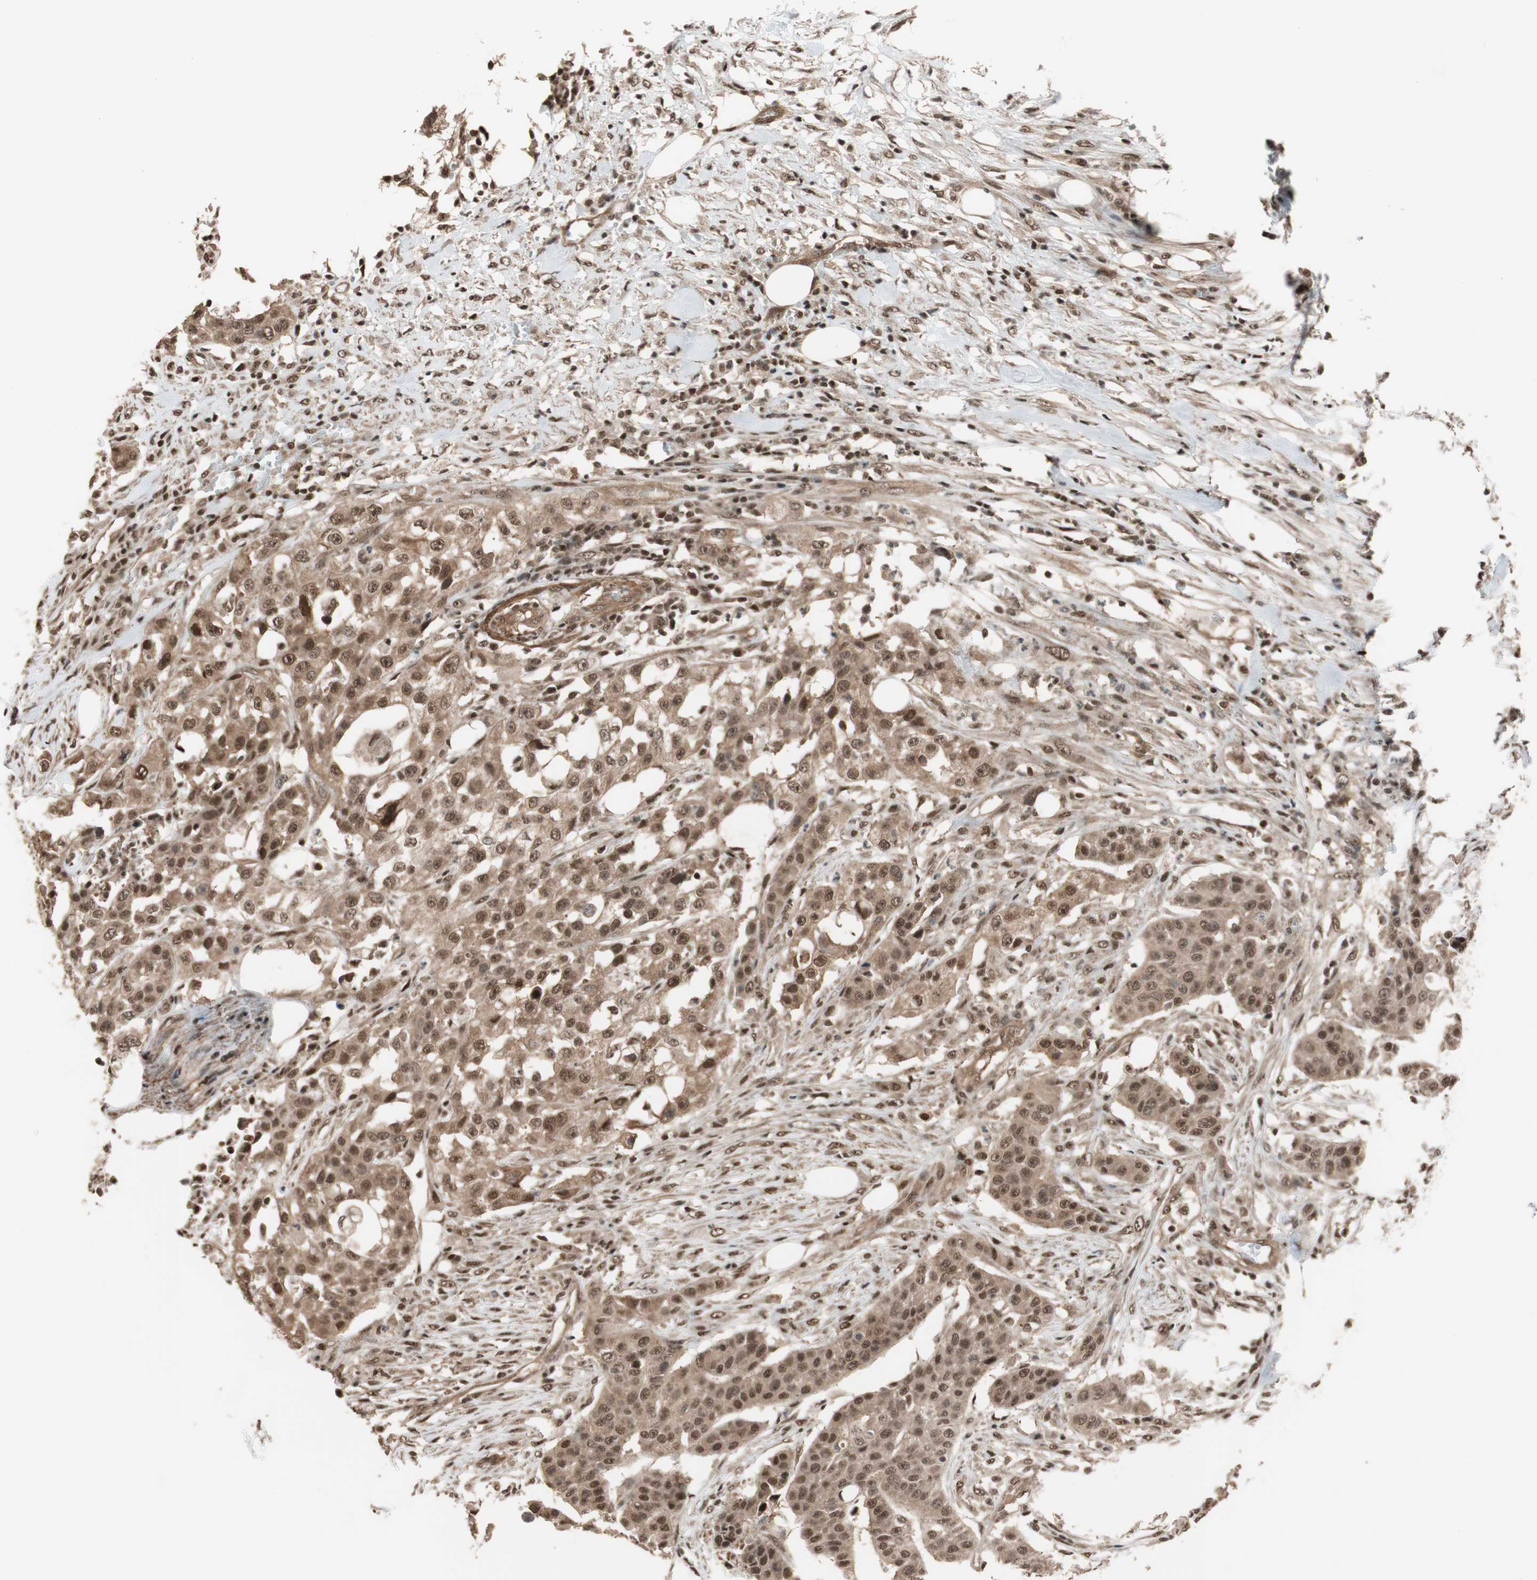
{"staining": {"intensity": "weak", "quantity": "25%-75%", "location": "cytoplasmic/membranous,nuclear"}, "tissue": "urothelial cancer", "cell_type": "Tumor cells", "image_type": "cancer", "snomed": [{"axis": "morphology", "description": "Urothelial carcinoma, High grade"}, {"axis": "topography", "description": "Urinary bladder"}], "caption": "Immunohistochemistry (DAB) staining of urothelial carcinoma (high-grade) demonstrates weak cytoplasmic/membranous and nuclear protein expression in approximately 25%-75% of tumor cells.", "gene": "DRAP1", "patient": {"sex": "male", "age": 74}}